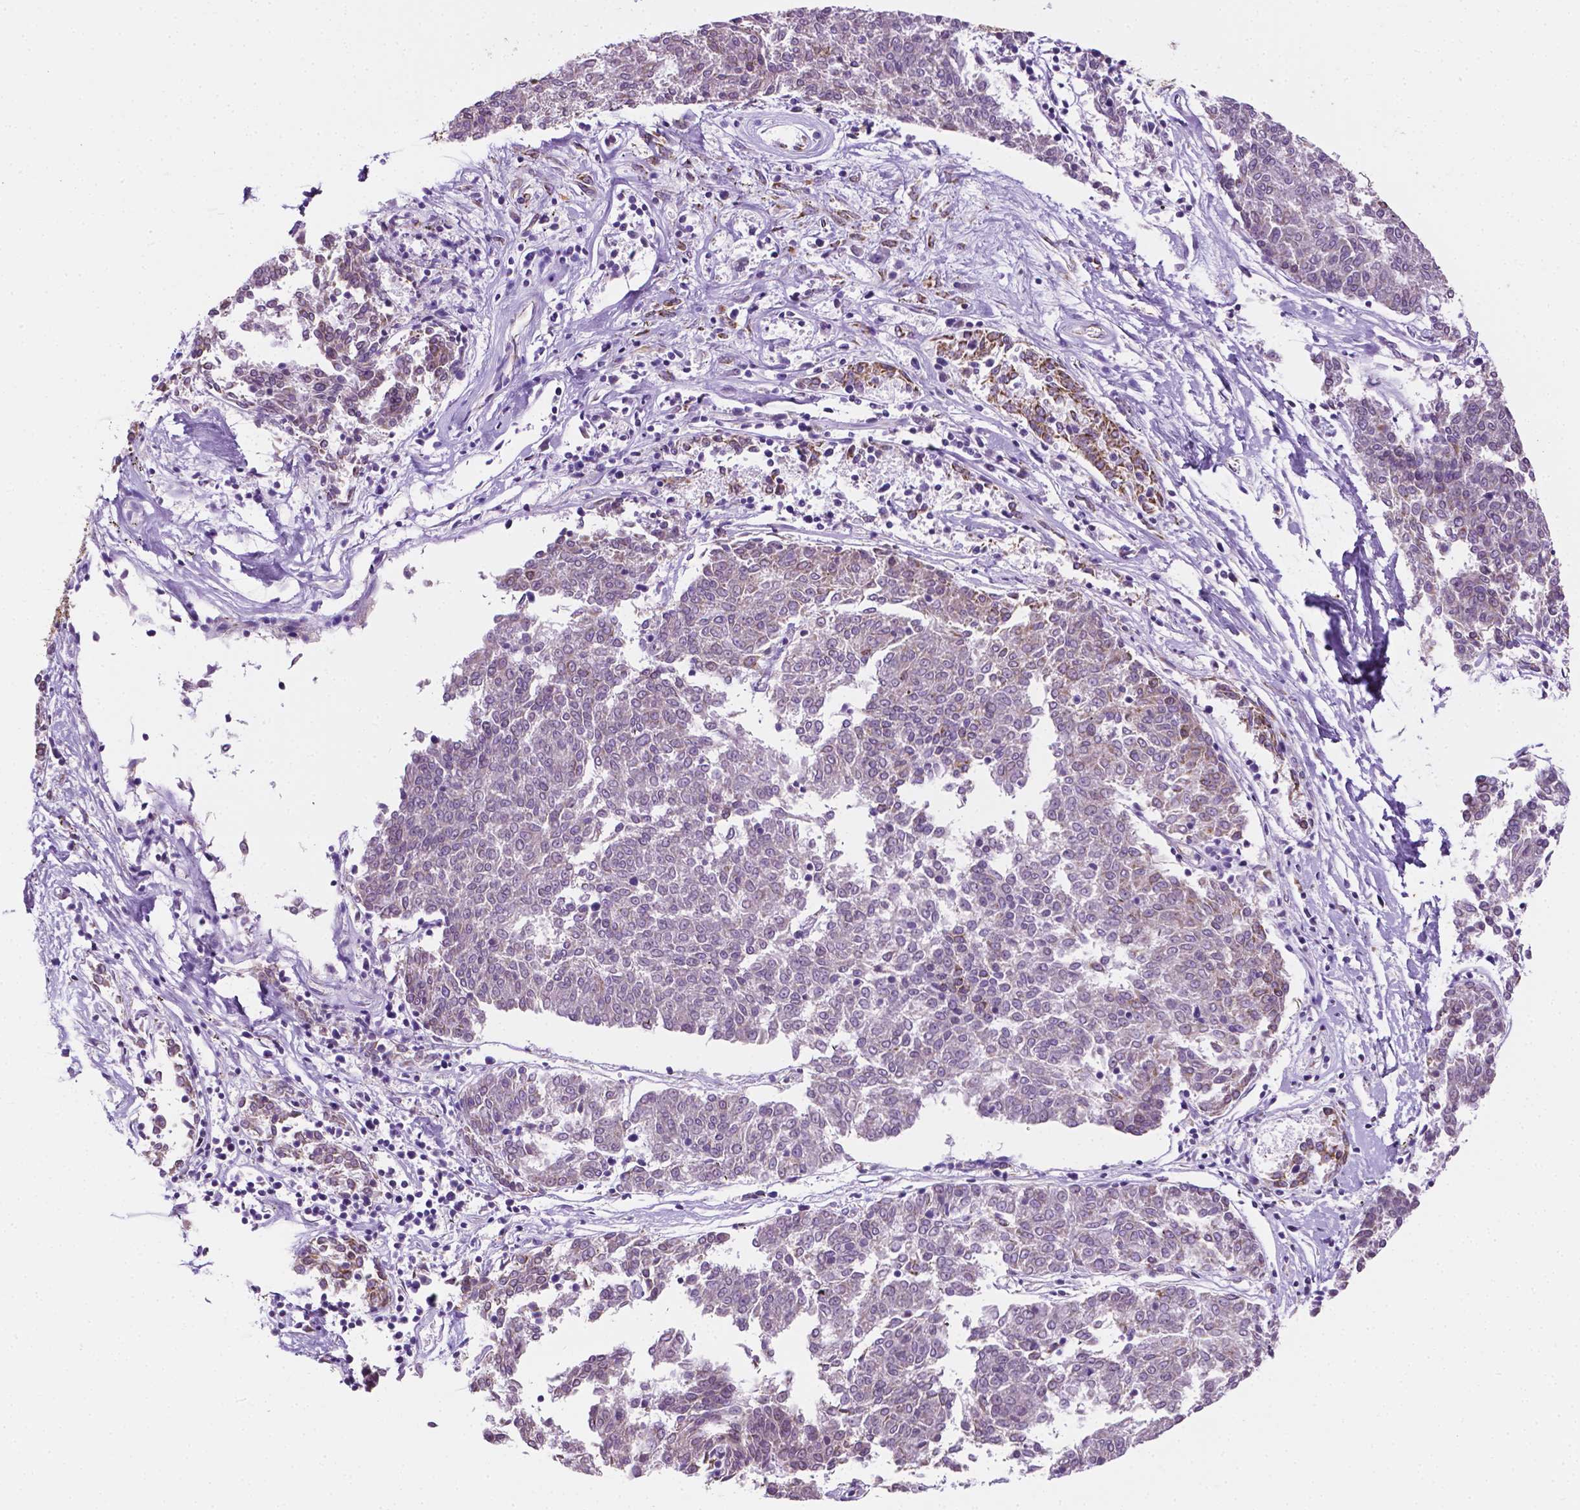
{"staining": {"intensity": "negative", "quantity": "none", "location": "none"}, "tissue": "melanoma", "cell_type": "Tumor cells", "image_type": "cancer", "snomed": [{"axis": "morphology", "description": "Malignant melanoma, NOS"}, {"axis": "topography", "description": "Skin"}], "caption": "Immunohistochemical staining of human malignant melanoma exhibits no significant staining in tumor cells. Nuclei are stained in blue.", "gene": "RMDN3", "patient": {"sex": "female", "age": 72}}